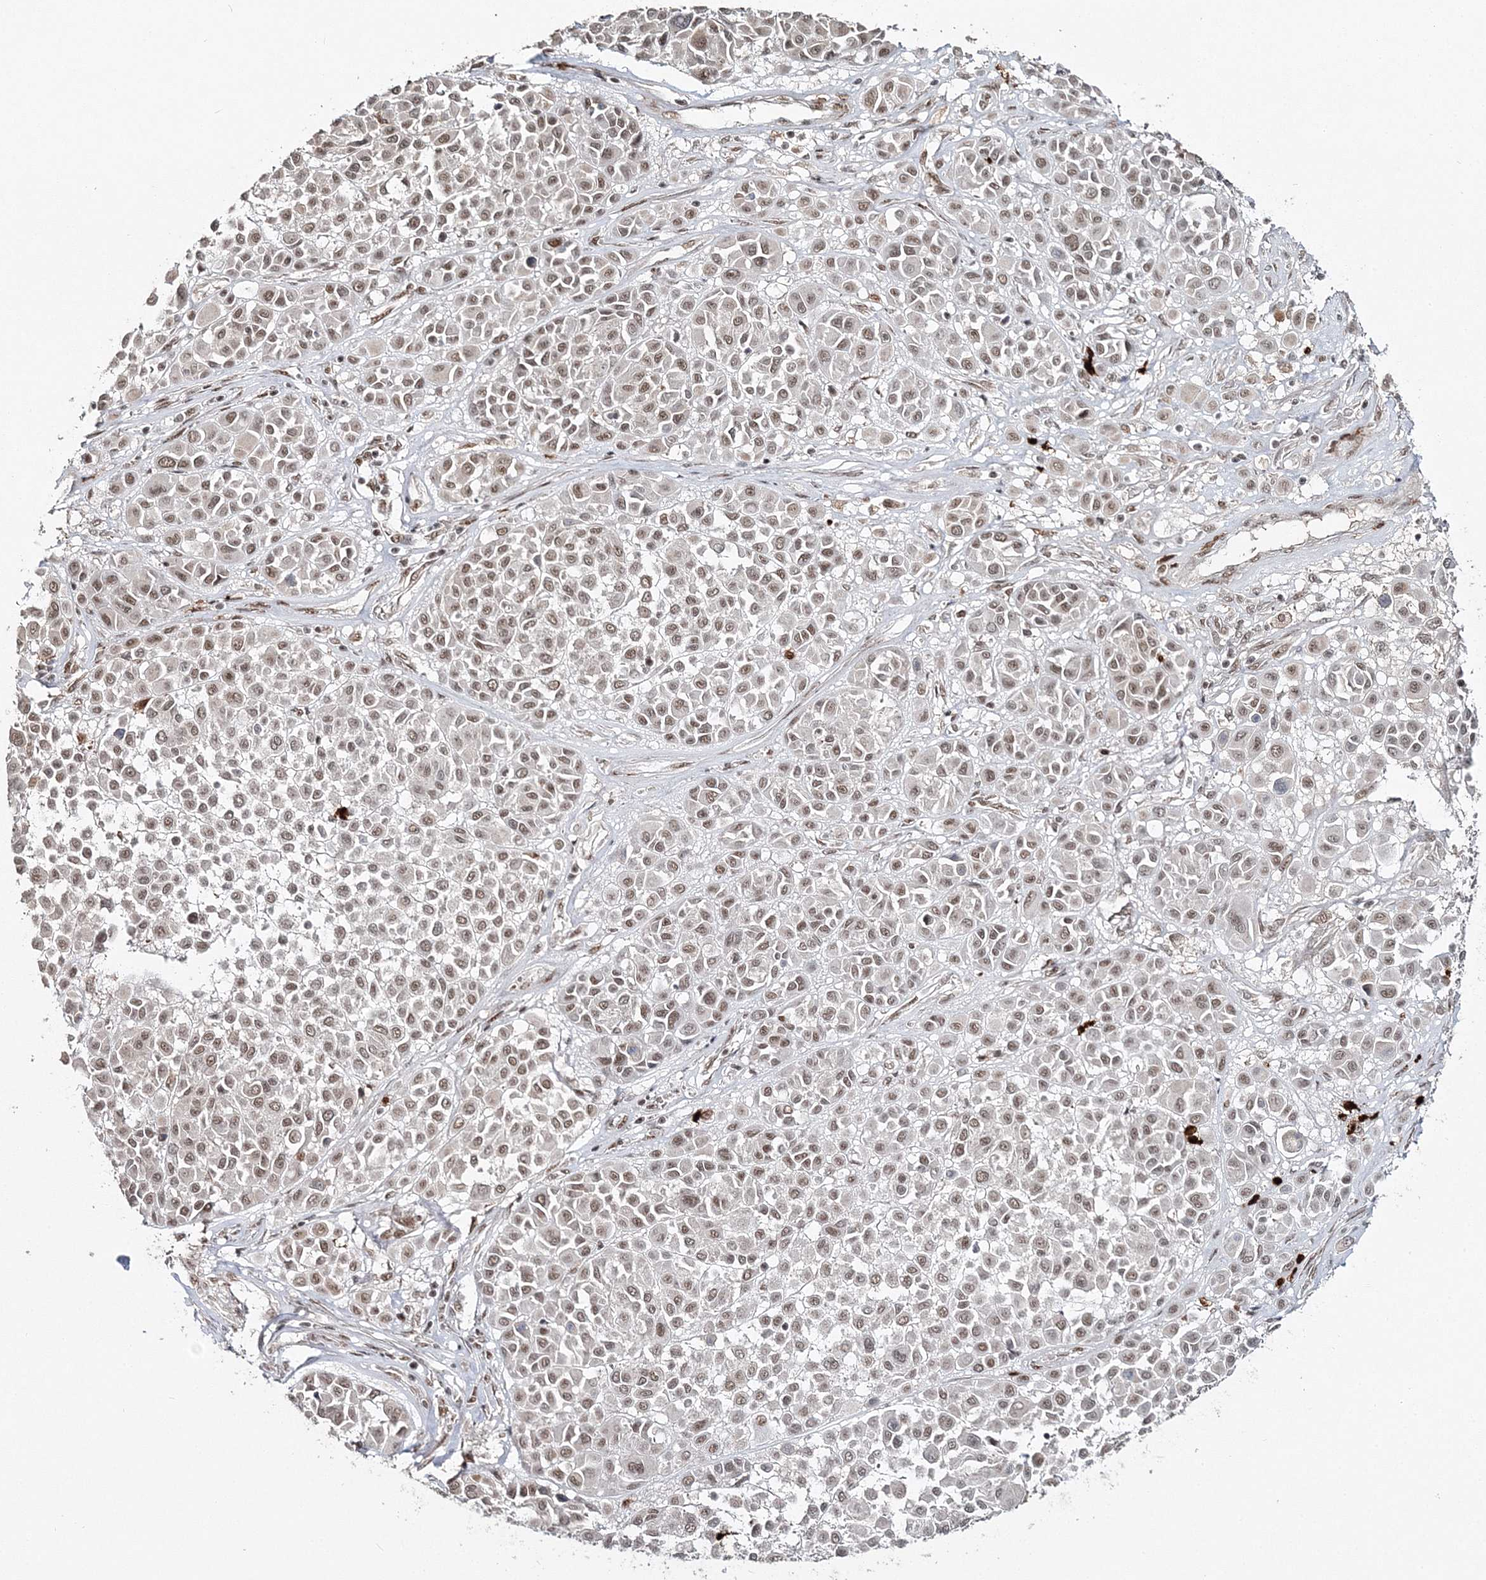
{"staining": {"intensity": "moderate", "quantity": ">75%", "location": "nuclear"}, "tissue": "melanoma", "cell_type": "Tumor cells", "image_type": "cancer", "snomed": [{"axis": "morphology", "description": "Malignant melanoma, Metastatic site"}, {"axis": "topography", "description": "Soft tissue"}], "caption": "A brown stain highlights moderate nuclear expression of a protein in malignant melanoma (metastatic site) tumor cells.", "gene": "QRICH1", "patient": {"sex": "male", "age": 41}}